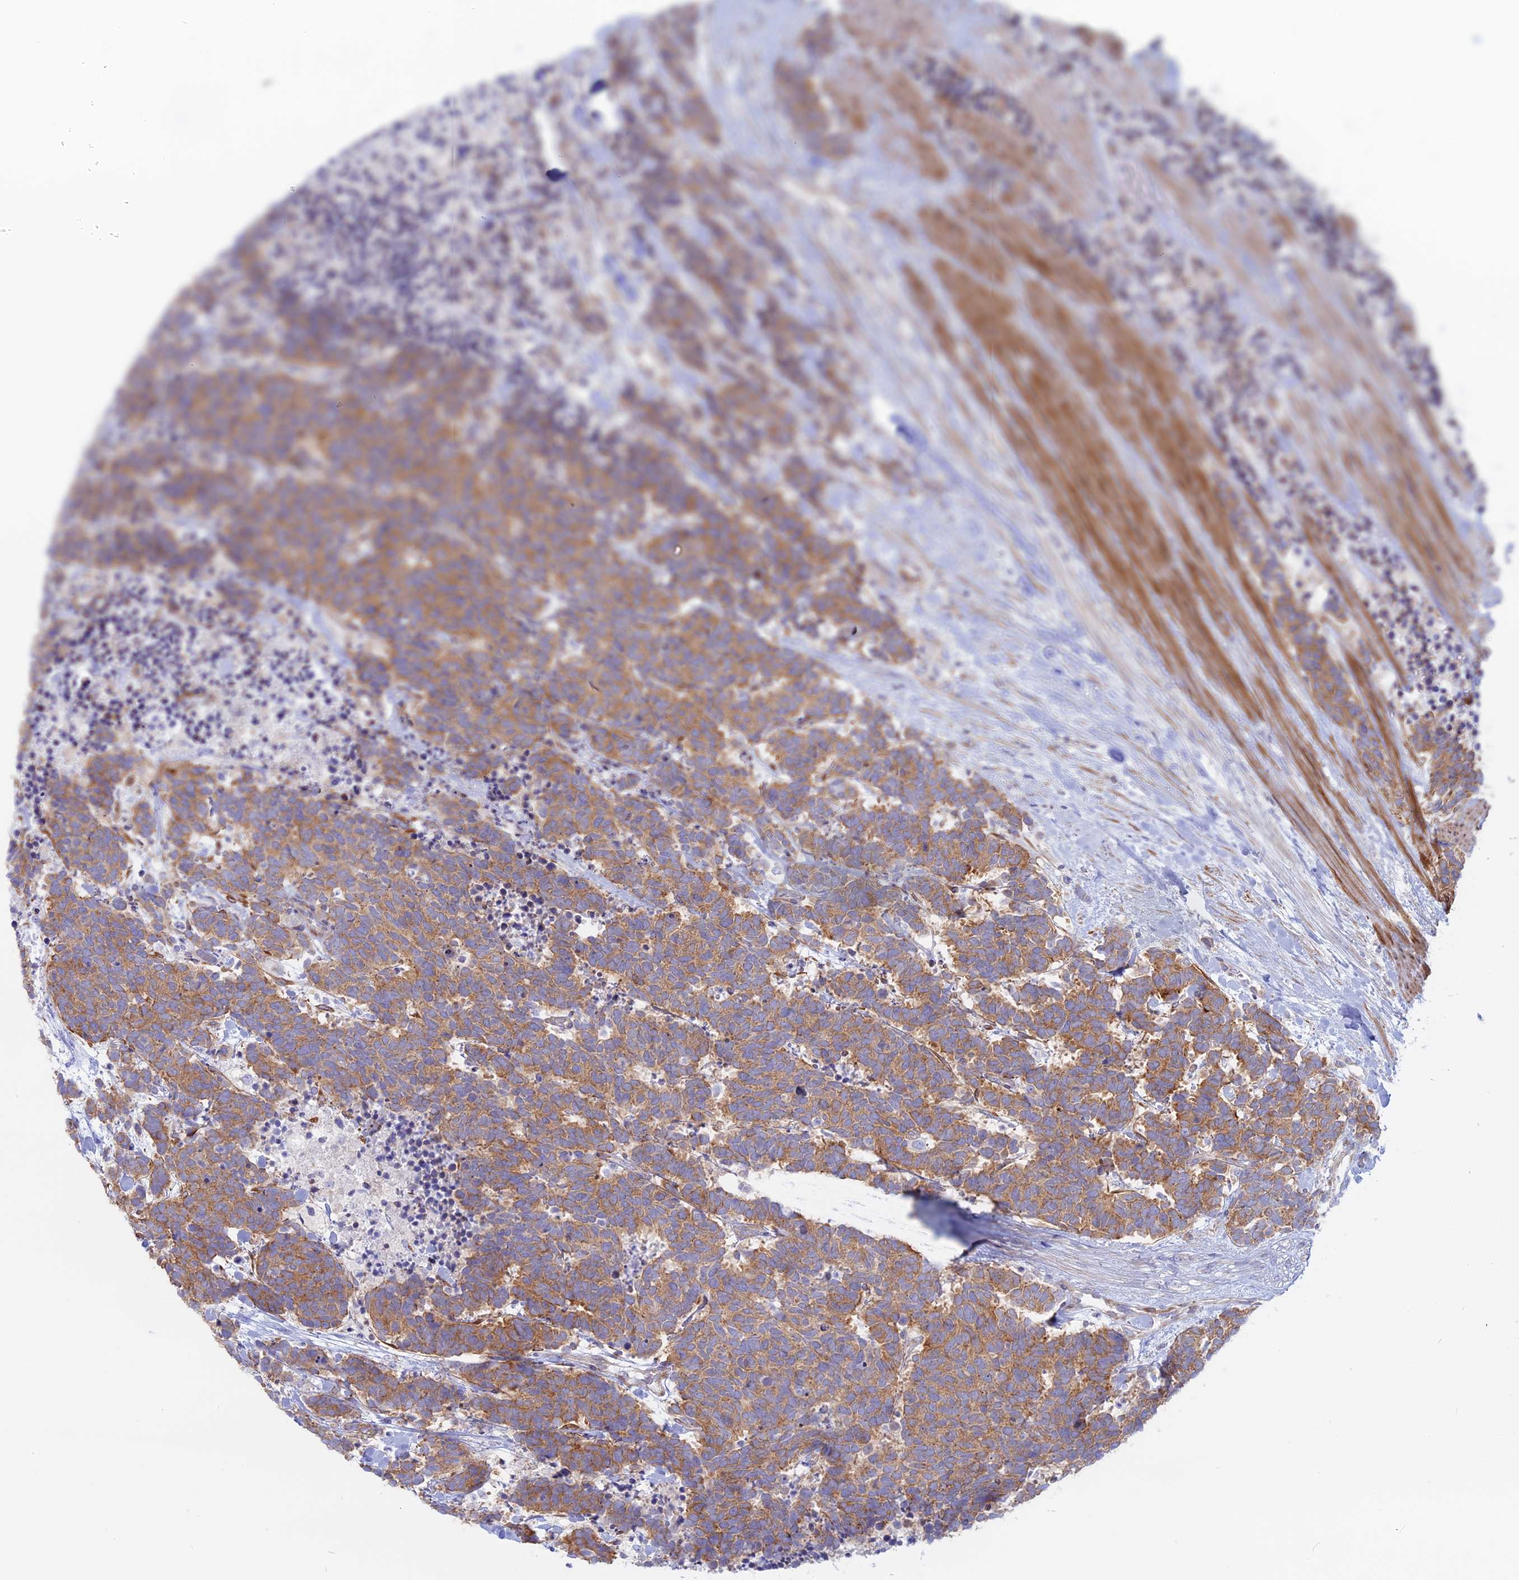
{"staining": {"intensity": "moderate", "quantity": ">75%", "location": "cytoplasmic/membranous"}, "tissue": "carcinoid", "cell_type": "Tumor cells", "image_type": "cancer", "snomed": [{"axis": "morphology", "description": "Carcinoma, NOS"}, {"axis": "morphology", "description": "Carcinoid, malignant, NOS"}, {"axis": "topography", "description": "Prostate"}], "caption": "Human carcinoid stained with a protein marker reveals moderate staining in tumor cells.", "gene": "MYO5B", "patient": {"sex": "male", "age": 57}}